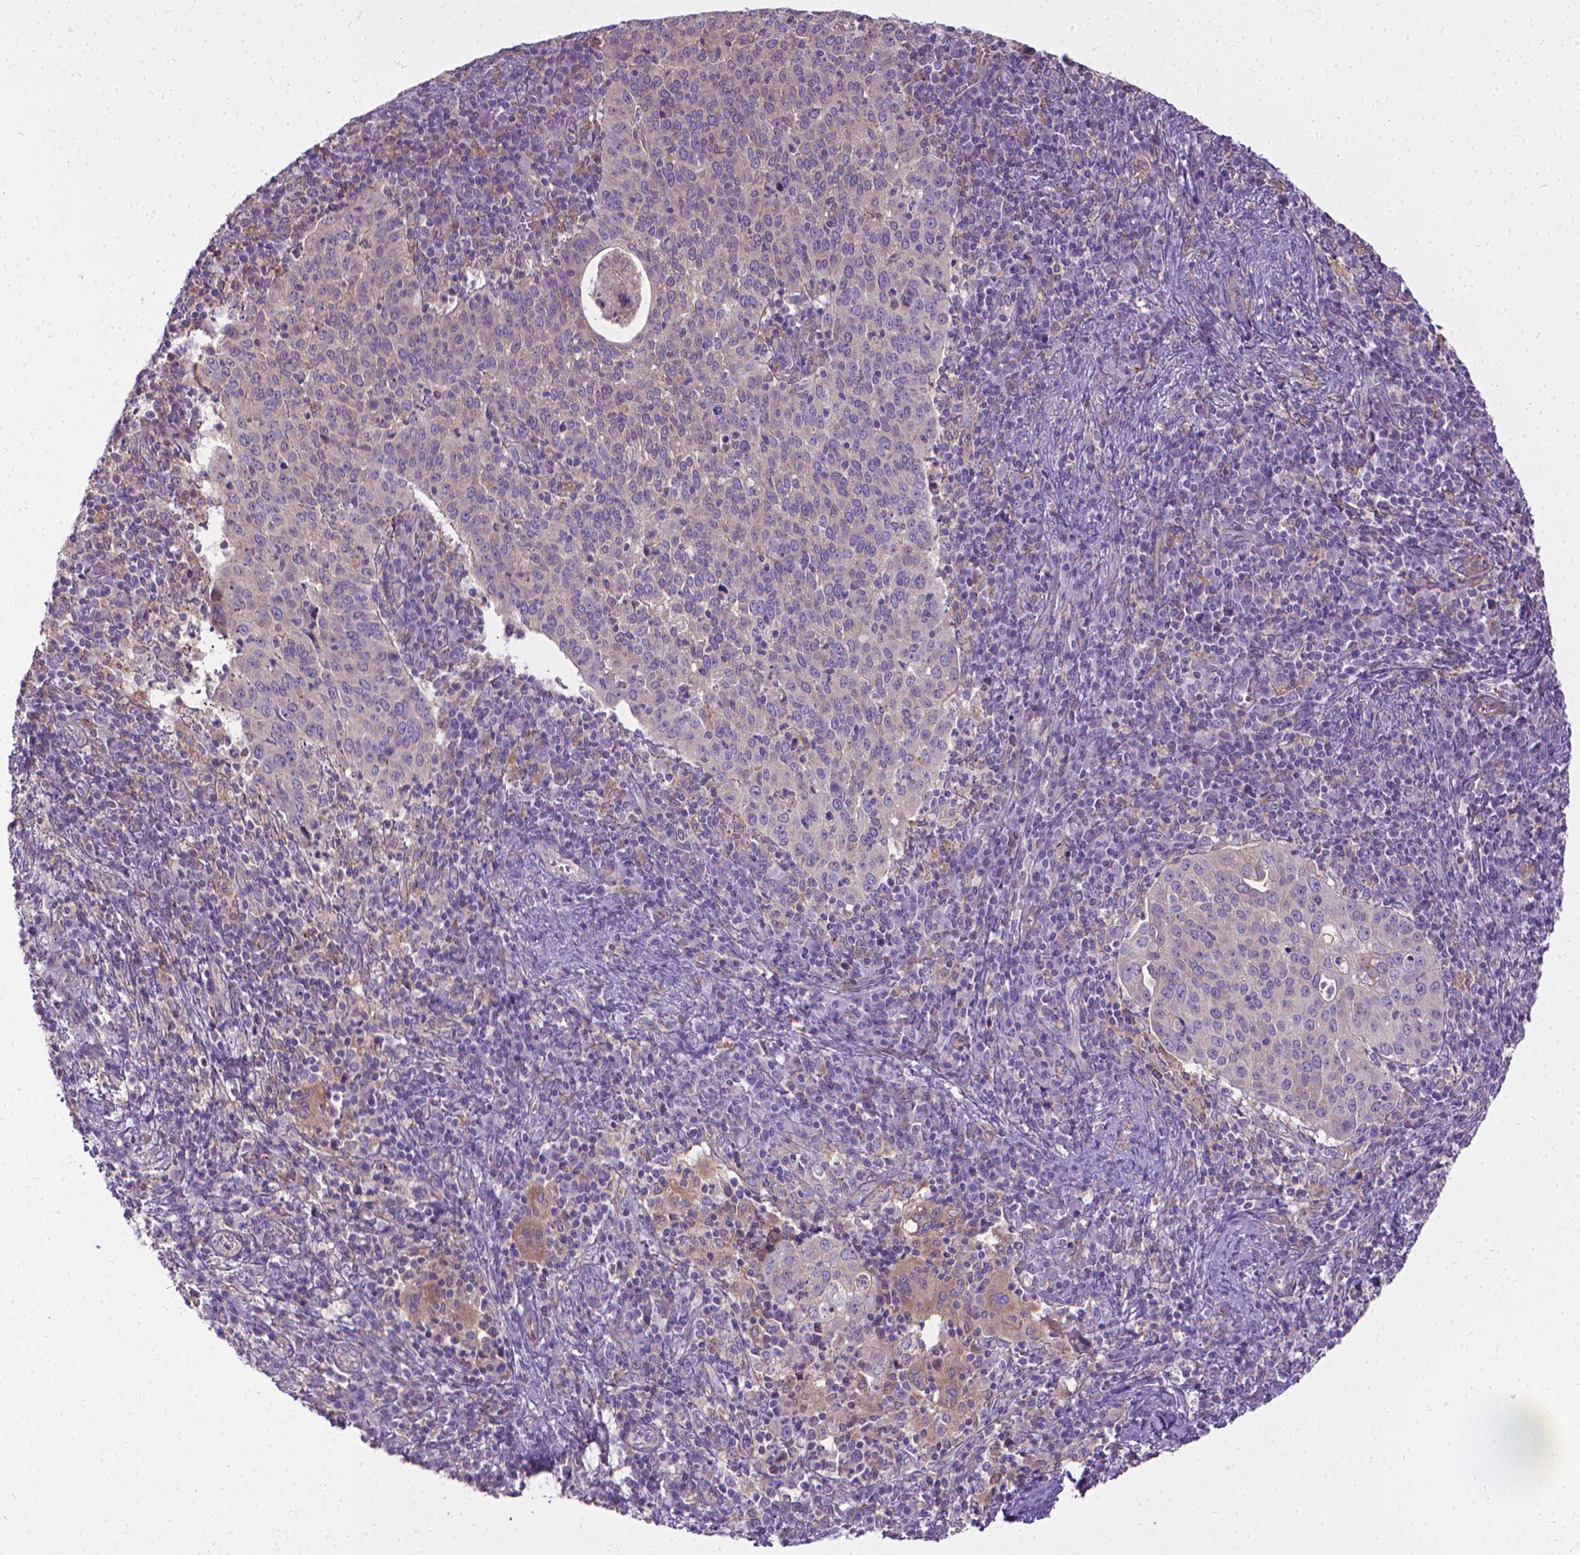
{"staining": {"intensity": "negative", "quantity": "none", "location": "none"}, "tissue": "cervical cancer", "cell_type": "Tumor cells", "image_type": "cancer", "snomed": [{"axis": "morphology", "description": "Squamous cell carcinoma, NOS"}, {"axis": "topography", "description": "Cervix"}], "caption": "The histopathology image reveals no significant expression in tumor cells of cervical cancer (squamous cell carcinoma).", "gene": "CFAP299", "patient": {"sex": "female", "age": 39}}